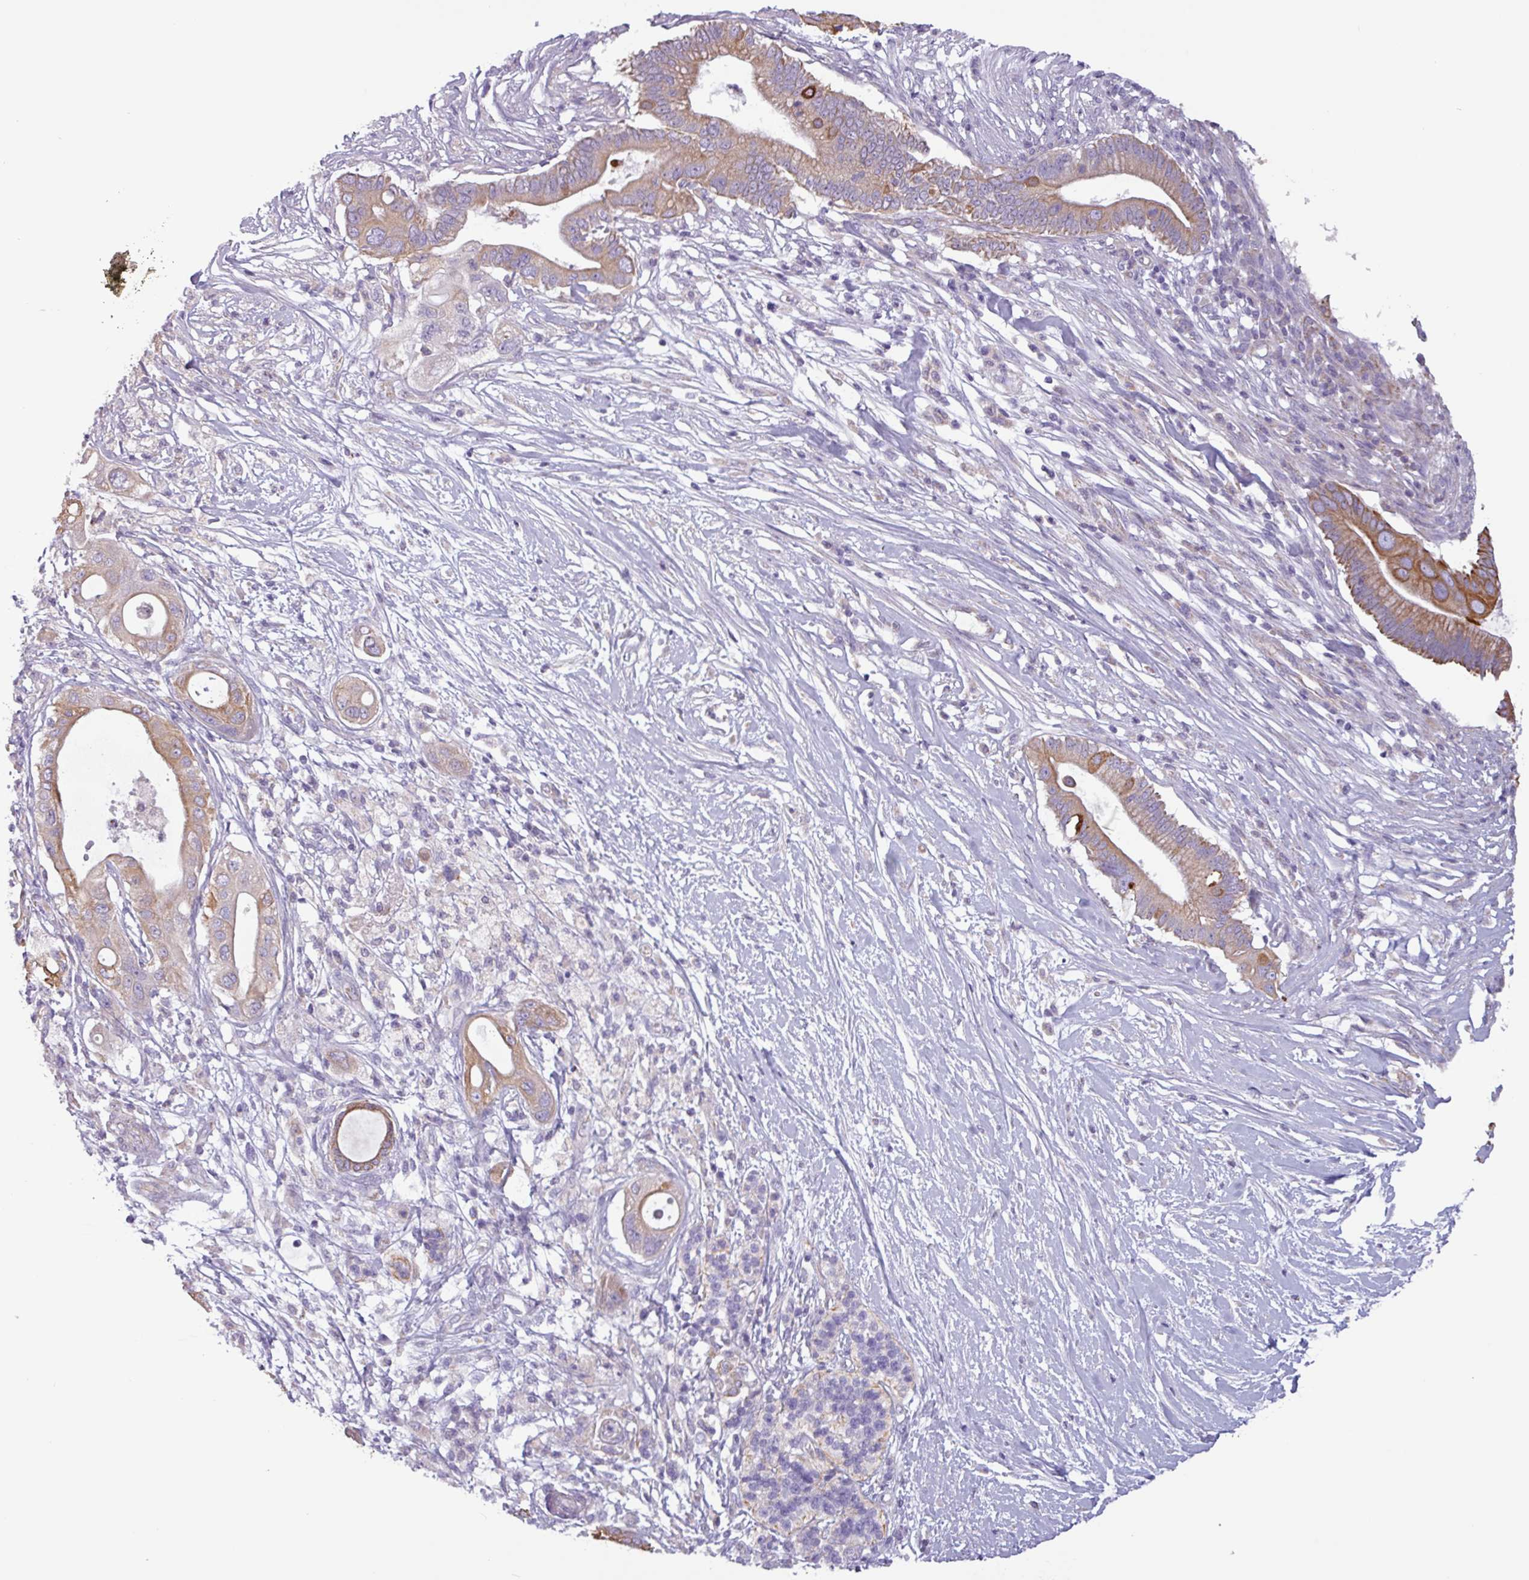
{"staining": {"intensity": "moderate", "quantity": ">75%", "location": "cytoplasmic/membranous"}, "tissue": "pancreatic cancer", "cell_type": "Tumor cells", "image_type": "cancer", "snomed": [{"axis": "morphology", "description": "Adenocarcinoma, NOS"}, {"axis": "topography", "description": "Pancreas"}], "caption": "IHC micrograph of neoplastic tissue: pancreatic cancer (adenocarcinoma) stained using IHC reveals medium levels of moderate protein expression localized specifically in the cytoplasmic/membranous of tumor cells, appearing as a cytoplasmic/membranous brown color.", "gene": "CAMK1", "patient": {"sex": "male", "age": 68}}